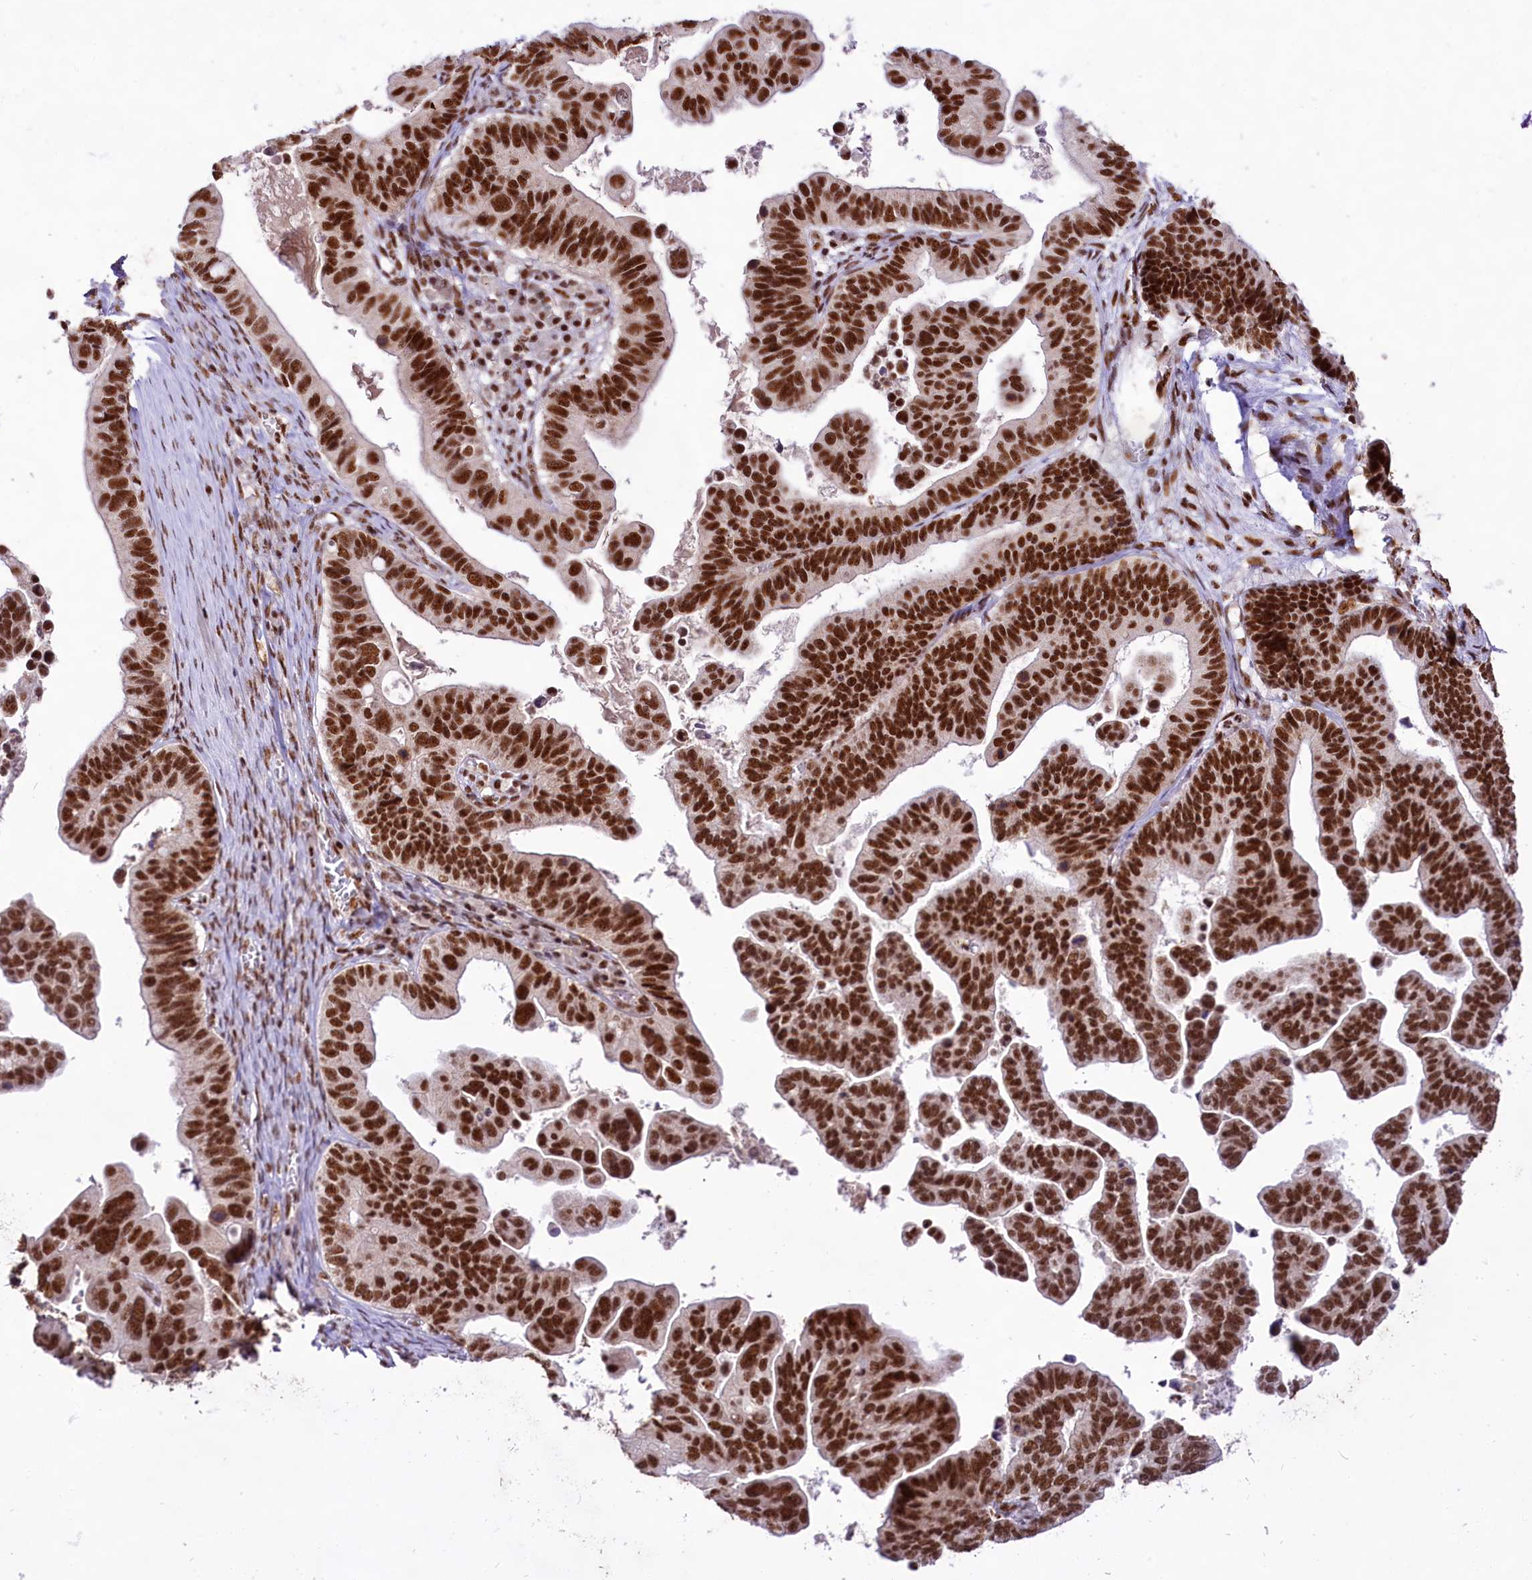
{"staining": {"intensity": "strong", "quantity": ">75%", "location": "nuclear"}, "tissue": "ovarian cancer", "cell_type": "Tumor cells", "image_type": "cancer", "snomed": [{"axis": "morphology", "description": "Cystadenocarcinoma, serous, NOS"}, {"axis": "topography", "description": "Ovary"}], "caption": "Immunohistochemistry histopathology image of neoplastic tissue: human ovarian serous cystadenocarcinoma stained using IHC shows high levels of strong protein expression localized specifically in the nuclear of tumor cells, appearing as a nuclear brown color.", "gene": "HIRA", "patient": {"sex": "female", "age": 56}}